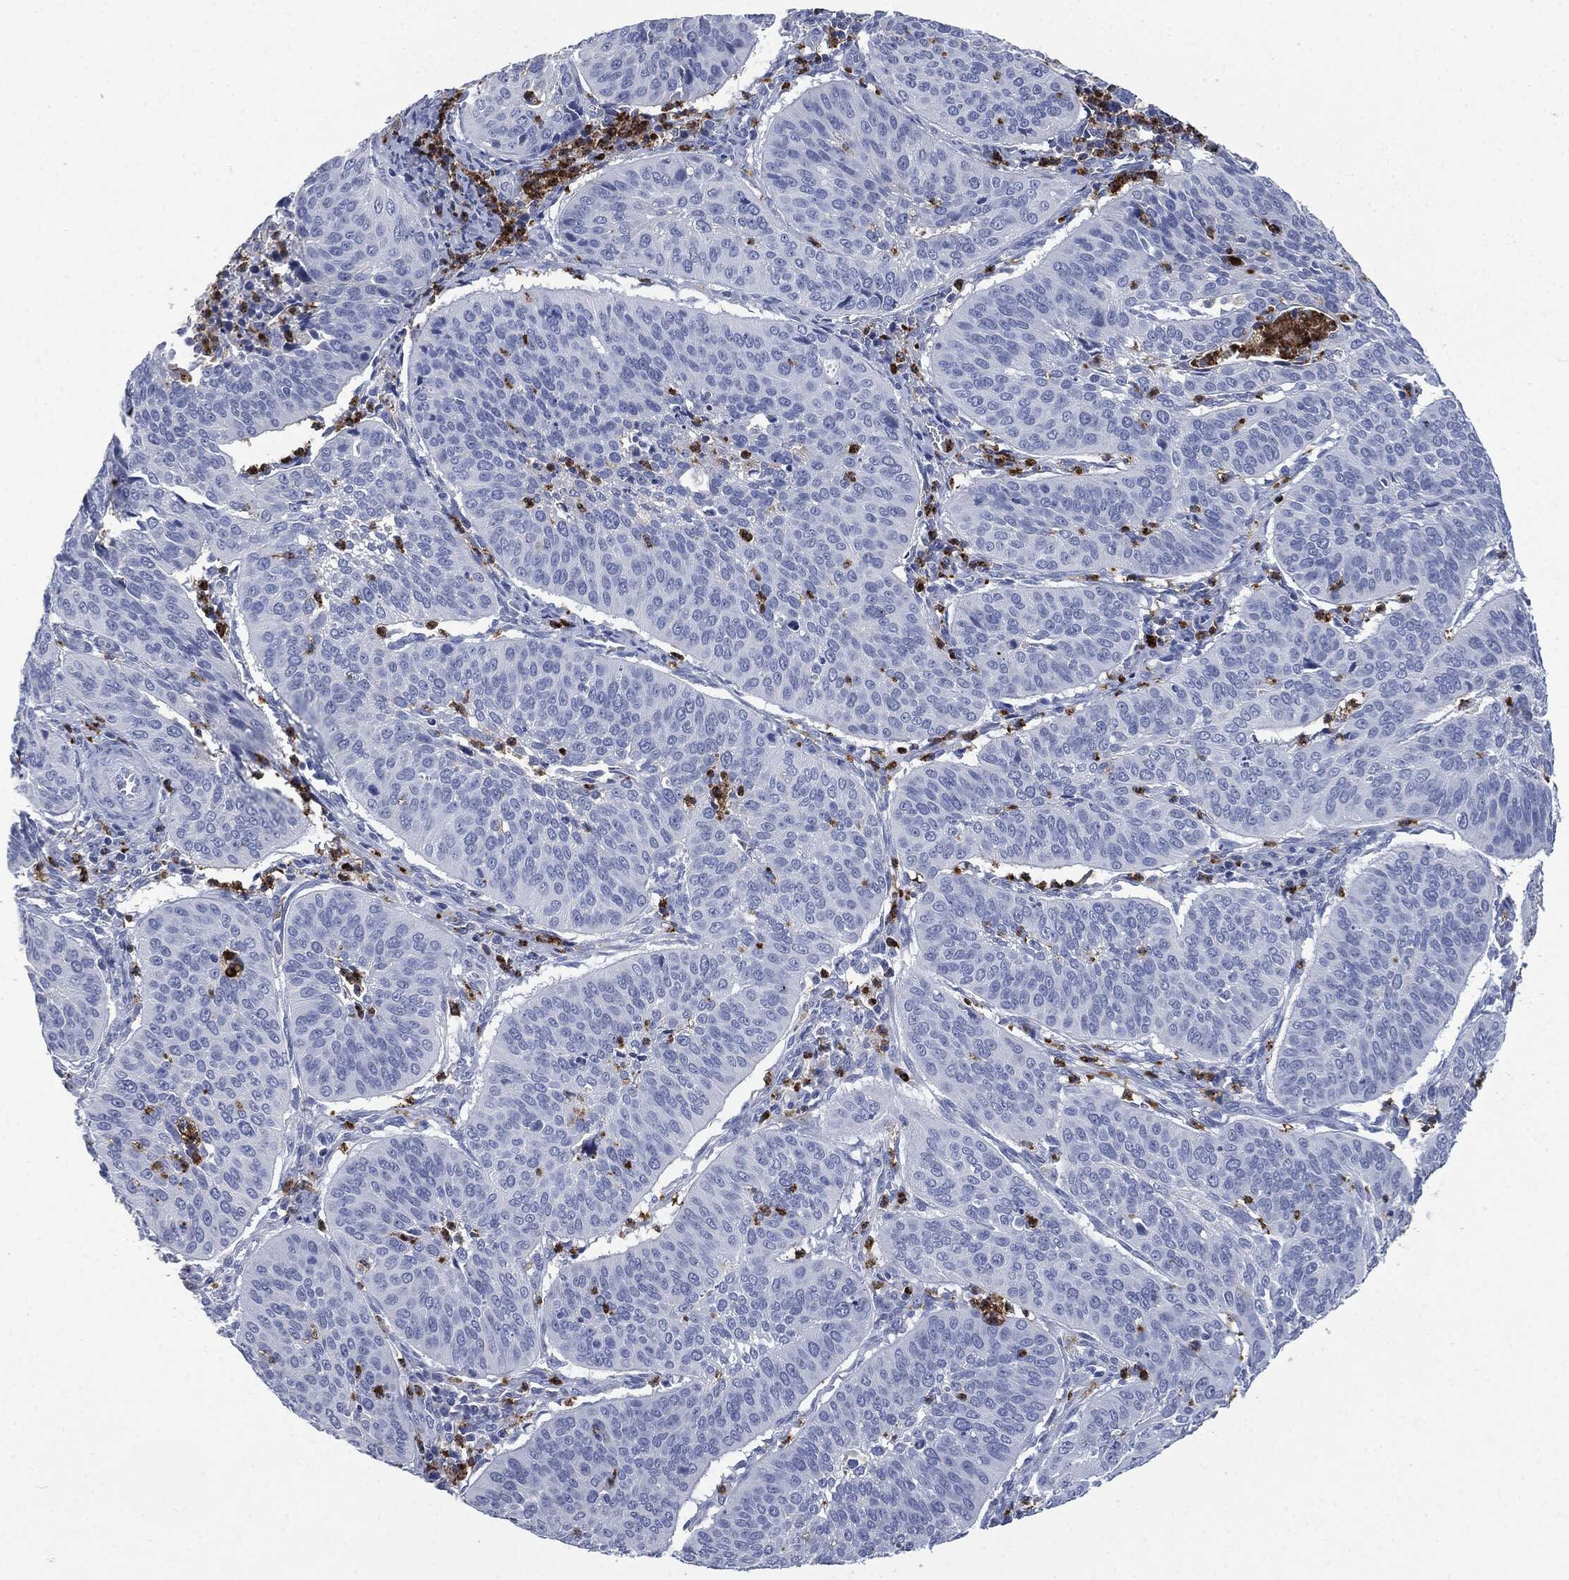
{"staining": {"intensity": "negative", "quantity": "none", "location": "none"}, "tissue": "cervical cancer", "cell_type": "Tumor cells", "image_type": "cancer", "snomed": [{"axis": "morphology", "description": "Normal tissue, NOS"}, {"axis": "morphology", "description": "Squamous cell carcinoma, NOS"}, {"axis": "topography", "description": "Cervix"}], "caption": "Immunohistochemistry histopathology image of squamous cell carcinoma (cervical) stained for a protein (brown), which demonstrates no expression in tumor cells. (DAB immunohistochemistry (IHC) with hematoxylin counter stain).", "gene": "CEACAM8", "patient": {"sex": "female", "age": 39}}